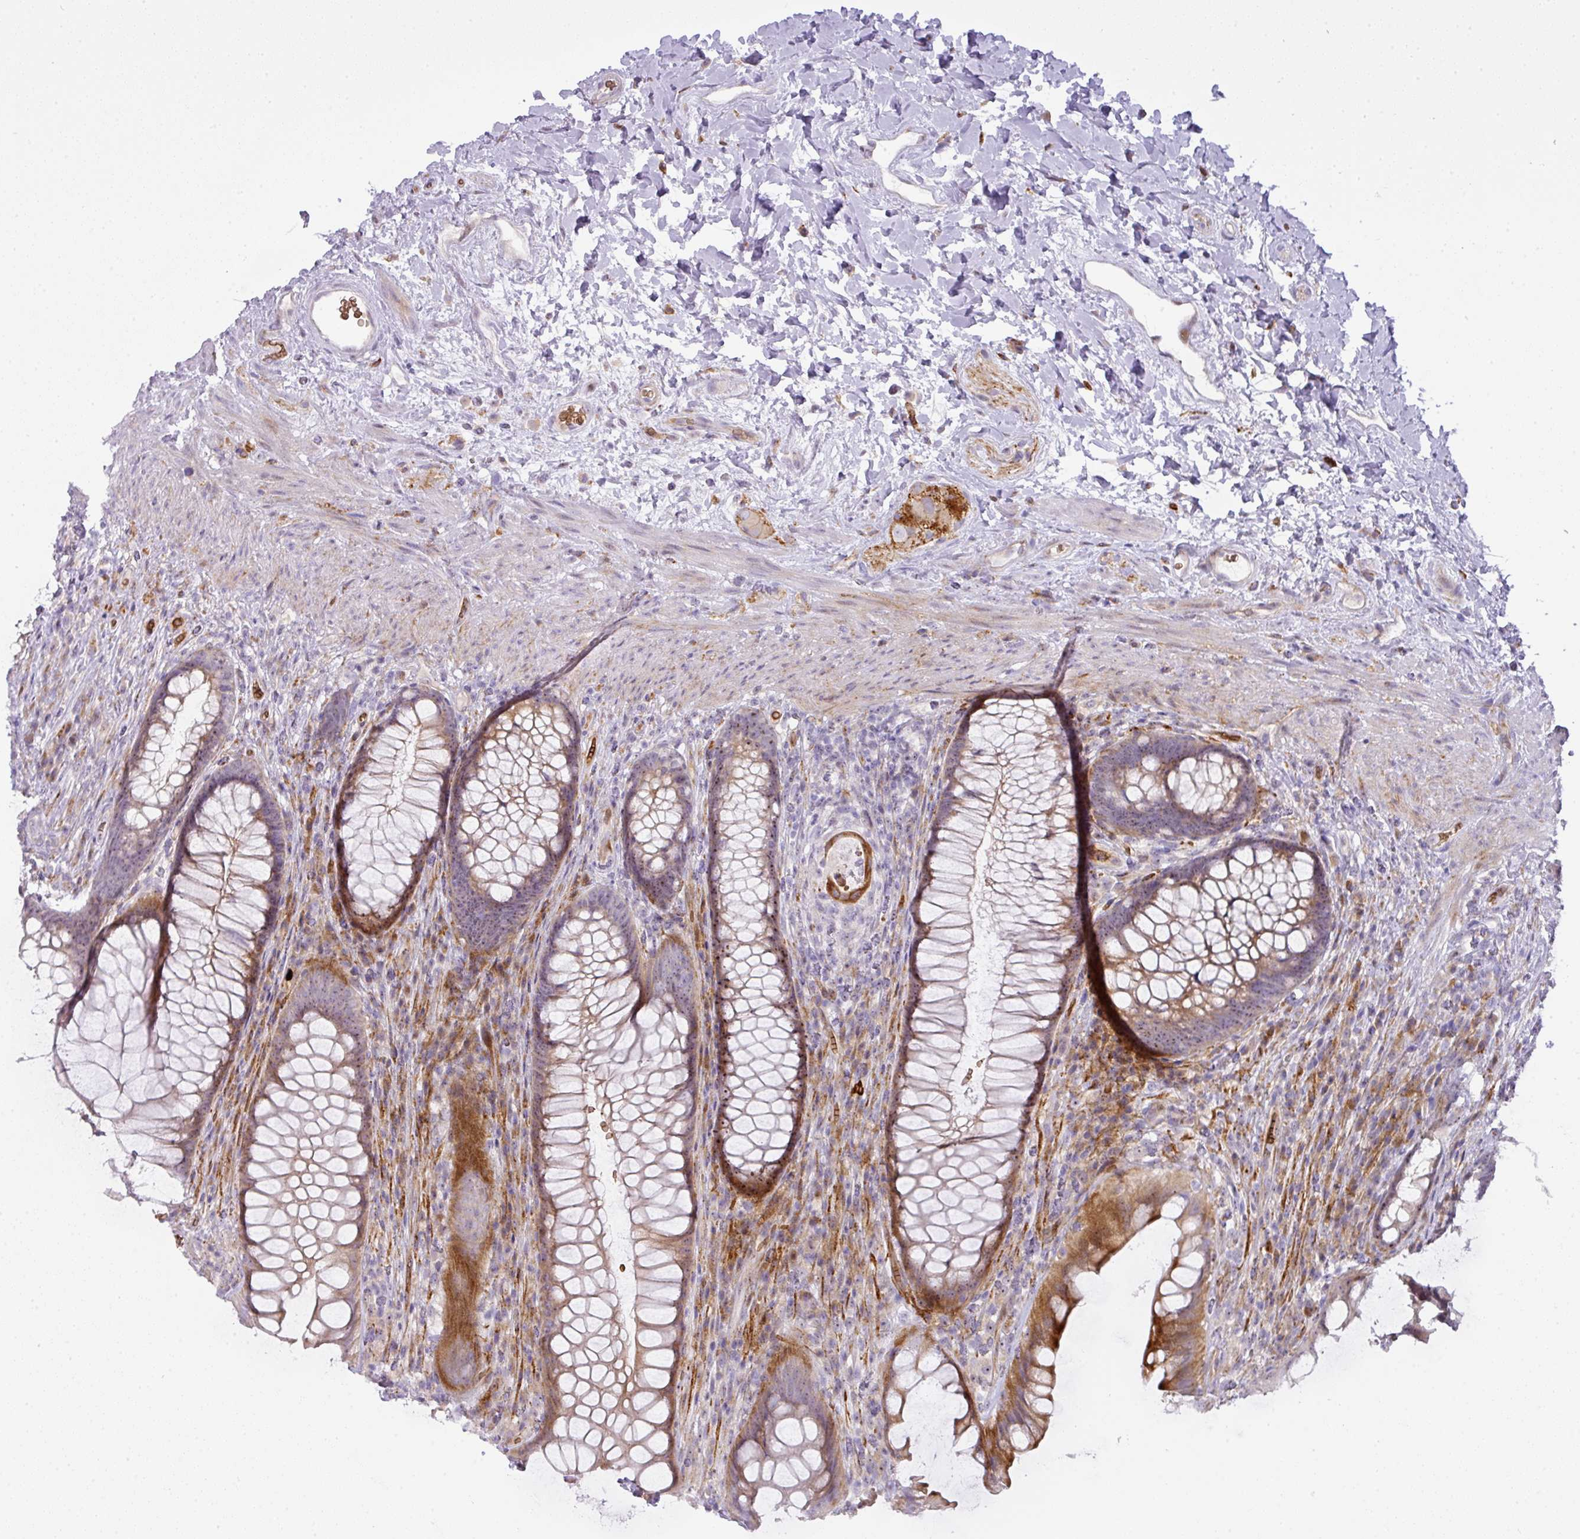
{"staining": {"intensity": "moderate", "quantity": "25%-75%", "location": "cytoplasmic/membranous,nuclear"}, "tissue": "rectum", "cell_type": "Glandular cells", "image_type": "normal", "snomed": [{"axis": "morphology", "description": "Normal tissue, NOS"}, {"axis": "topography", "description": "Rectum"}], "caption": "Immunohistochemistry (IHC) of benign human rectum demonstrates medium levels of moderate cytoplasmic/membranous,nuclear positivity in approximately 25%-75% of glandular cells. (brown staining indicates protein expression, while blue staining denotes nuclei).", "gene": "ATP6V1F", "patient": {"sex": "male", "age": 53}}